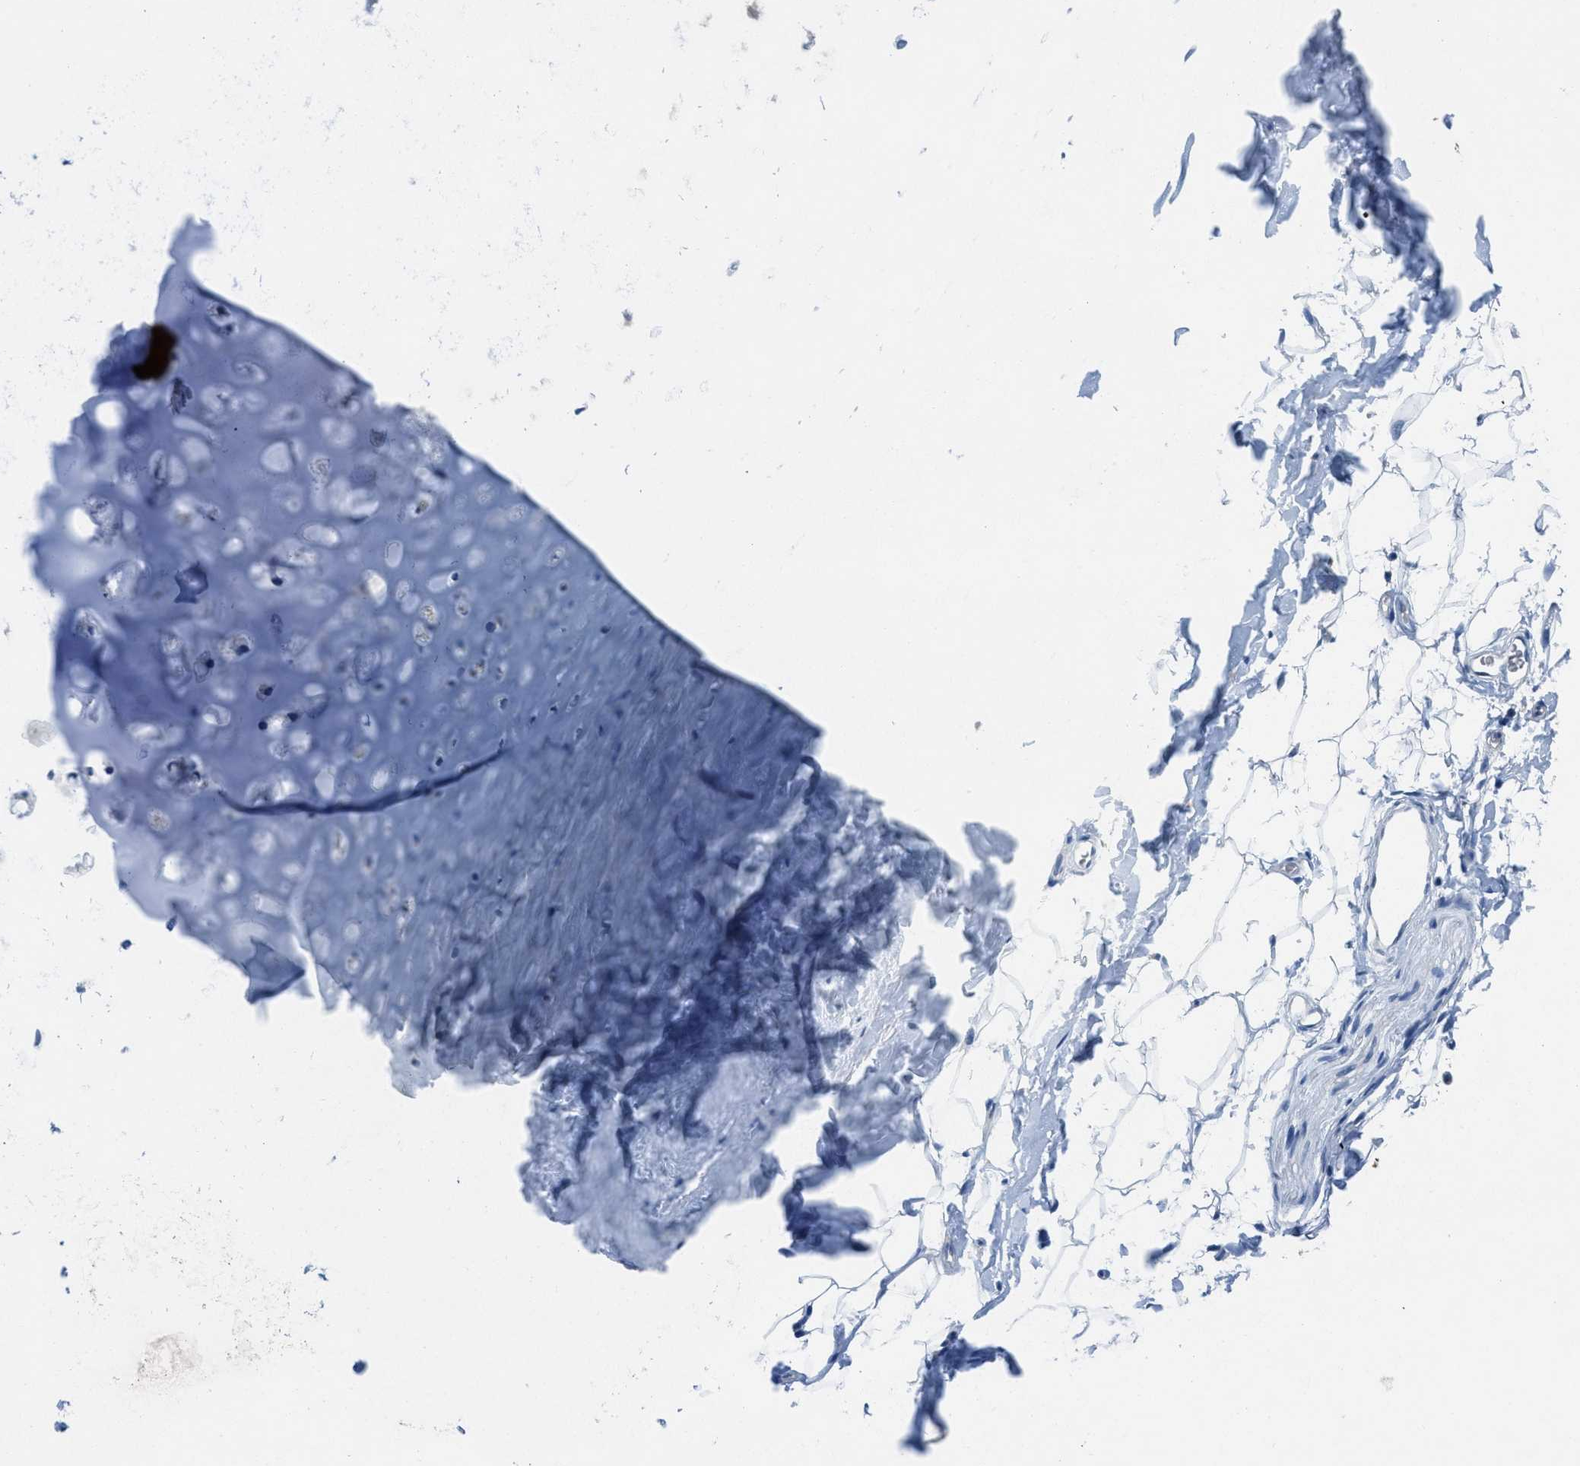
{"staining": {"intensity": "negative", "quantity": "none", "location": "none"}, "tissue": "adipose tissue", "cell_type": "Adipocytes", "image_type": "normal", "snomed": [{"axis": "morphology", "description": "Normal tissue, NOS"}, {"axis": "topography", "description": "Cartilage tissue"}, {"axis": "topography", "description": "Bronchus"}], "caption": "An immunohistochemistry image of benign adipose tissue is shown. There is no staining in adipocytes of adipose tissue.", "gene": "PIP5K1C", "patient": {"sex": "female", "age": 53}}